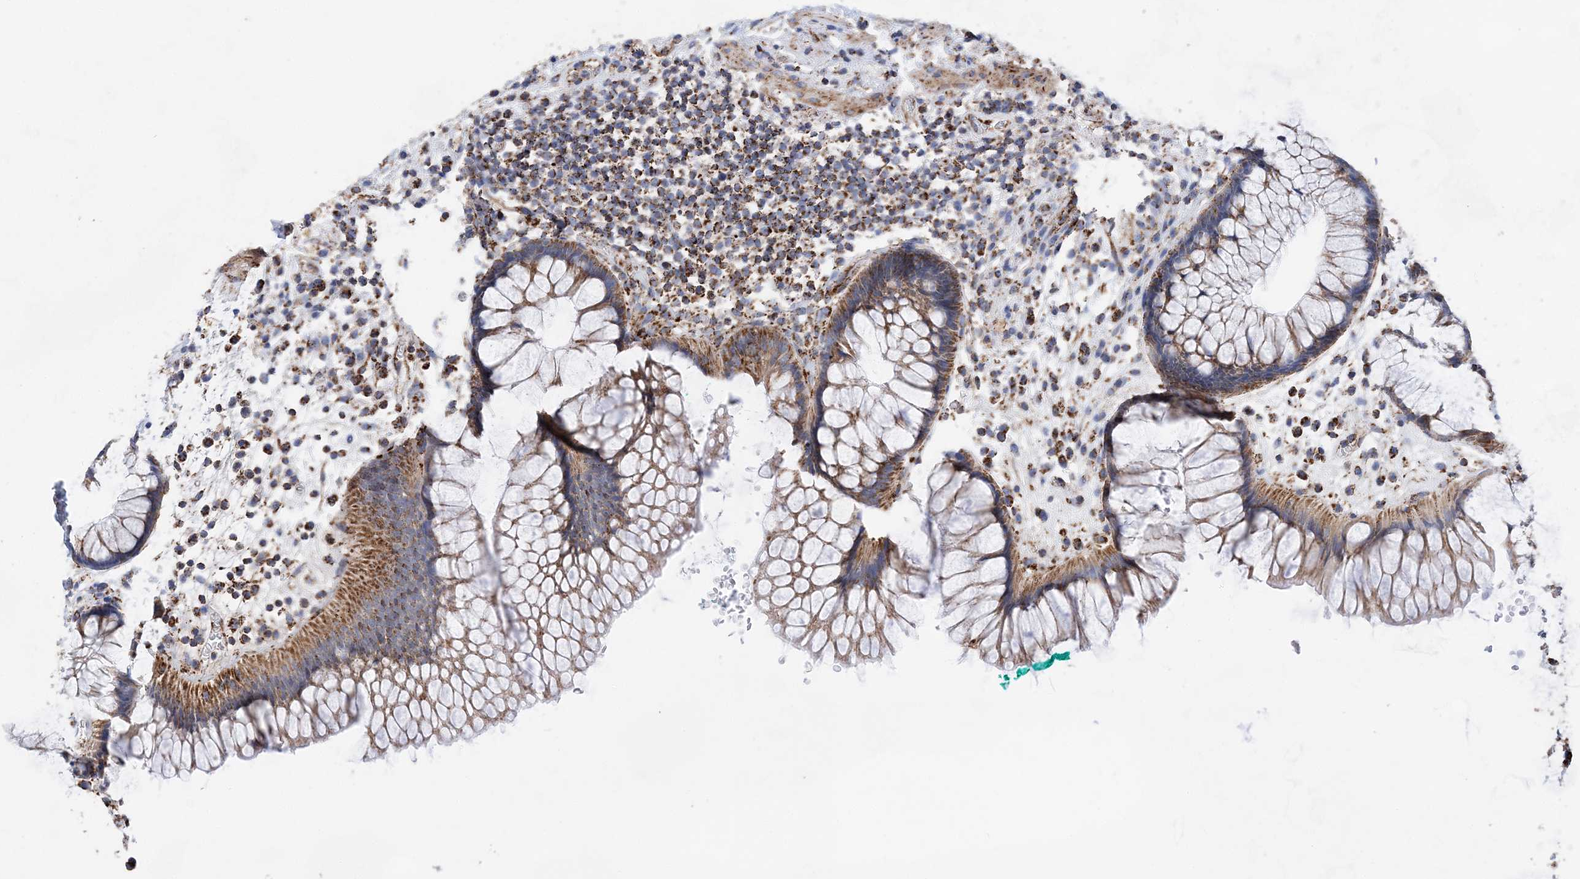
{"staining": {"intensity": "moderate", "quantity": ">75%", "location": "cytoplasmic/membranous"}, "tissue": "rectum", "cell_type": "Glandular cells", "image_type": "normal", "snomed": [{"axis": "morphology", "description": "Normal tissue, NOS"}, {"axis": "topography", "description": "Rectum"}], "caption": "Rectum was stained to show a protein in brown. There is medium levels of moderate cytoplasmic/membranous expression in approximately >75% of glandular cells. (IHC, brightfield microscopy, high magnification).", "gene": "ACOT9", "patient": {"sex": "male", "age": 51}}